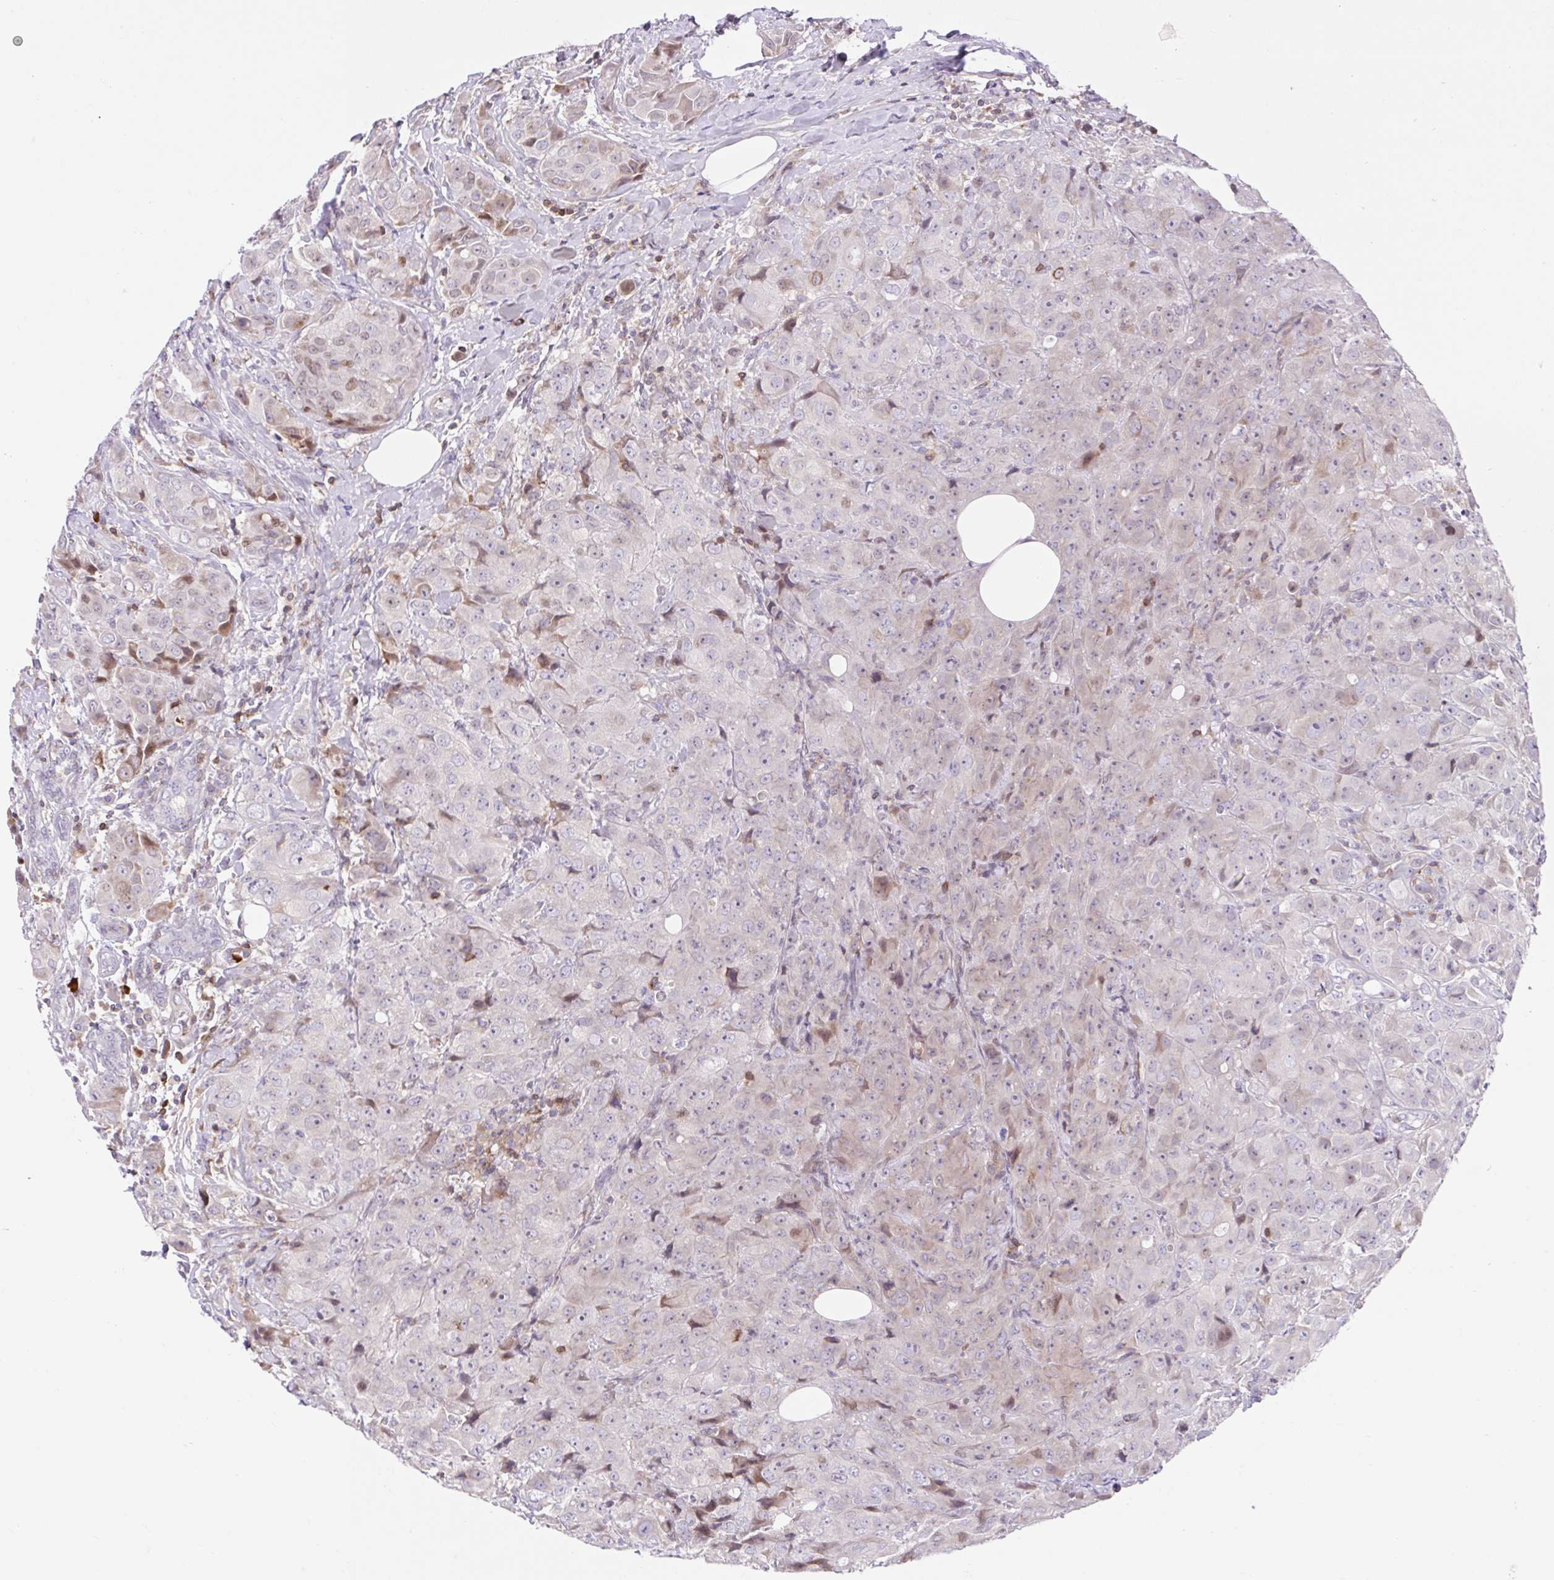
{"staining": {"intensity": "negative", "quantity": "none", "location": "none"}, "tissue": "breast cancer", "cell_type": "Tumor cells", "image_type": "cancer", "snomed": [{"axis": "morphology", "description": "Normal tissue, NOS"}, {"axis": "morphology", "description": "Duct carcinoma"}, {"axis": "topography", "description": "Breast"}], "caption": "The image reveals no significant staining in tumor cells of invasive ductal carcinoma (breast).", "gene": "TPRG1", "patient": {"sex": "female", "age": 43}}